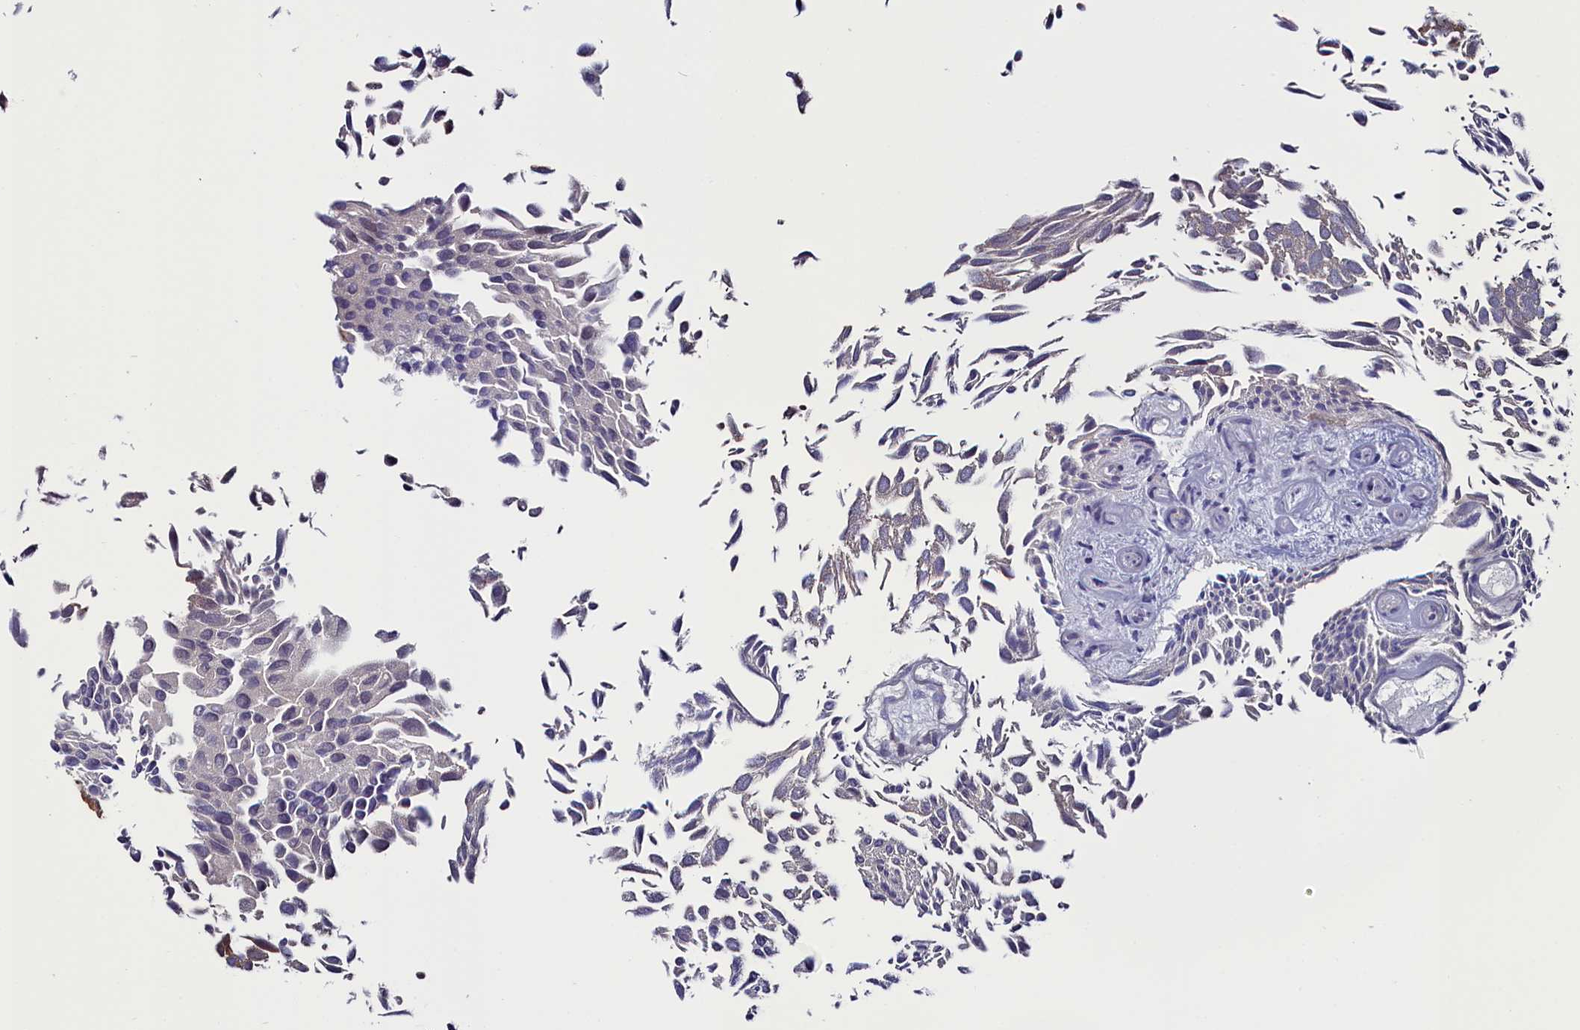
{"staining": {"intensity": "moderate", "quantity": ">75%", "location": "cytoplasmic/membranous,nuclear"}, "tissue": "urothelial cancer", "cell_type": "Tumor cells", "image_type": "cancer", "snomed": [{"axis": "morphology", "description": "Urothelial carcinoma, Low grade"}, {"axis": "topography", "description": "Urinary bladder"}], "caption": "Tumor cells show medium levels of moderate cytoplasmic/membranous and nuclear positivity in about >75% of cells in urothelial carcinoma (low-grade).", "gene": "CIAPIN1", "patient": {"sex": "male", "age": 89}}